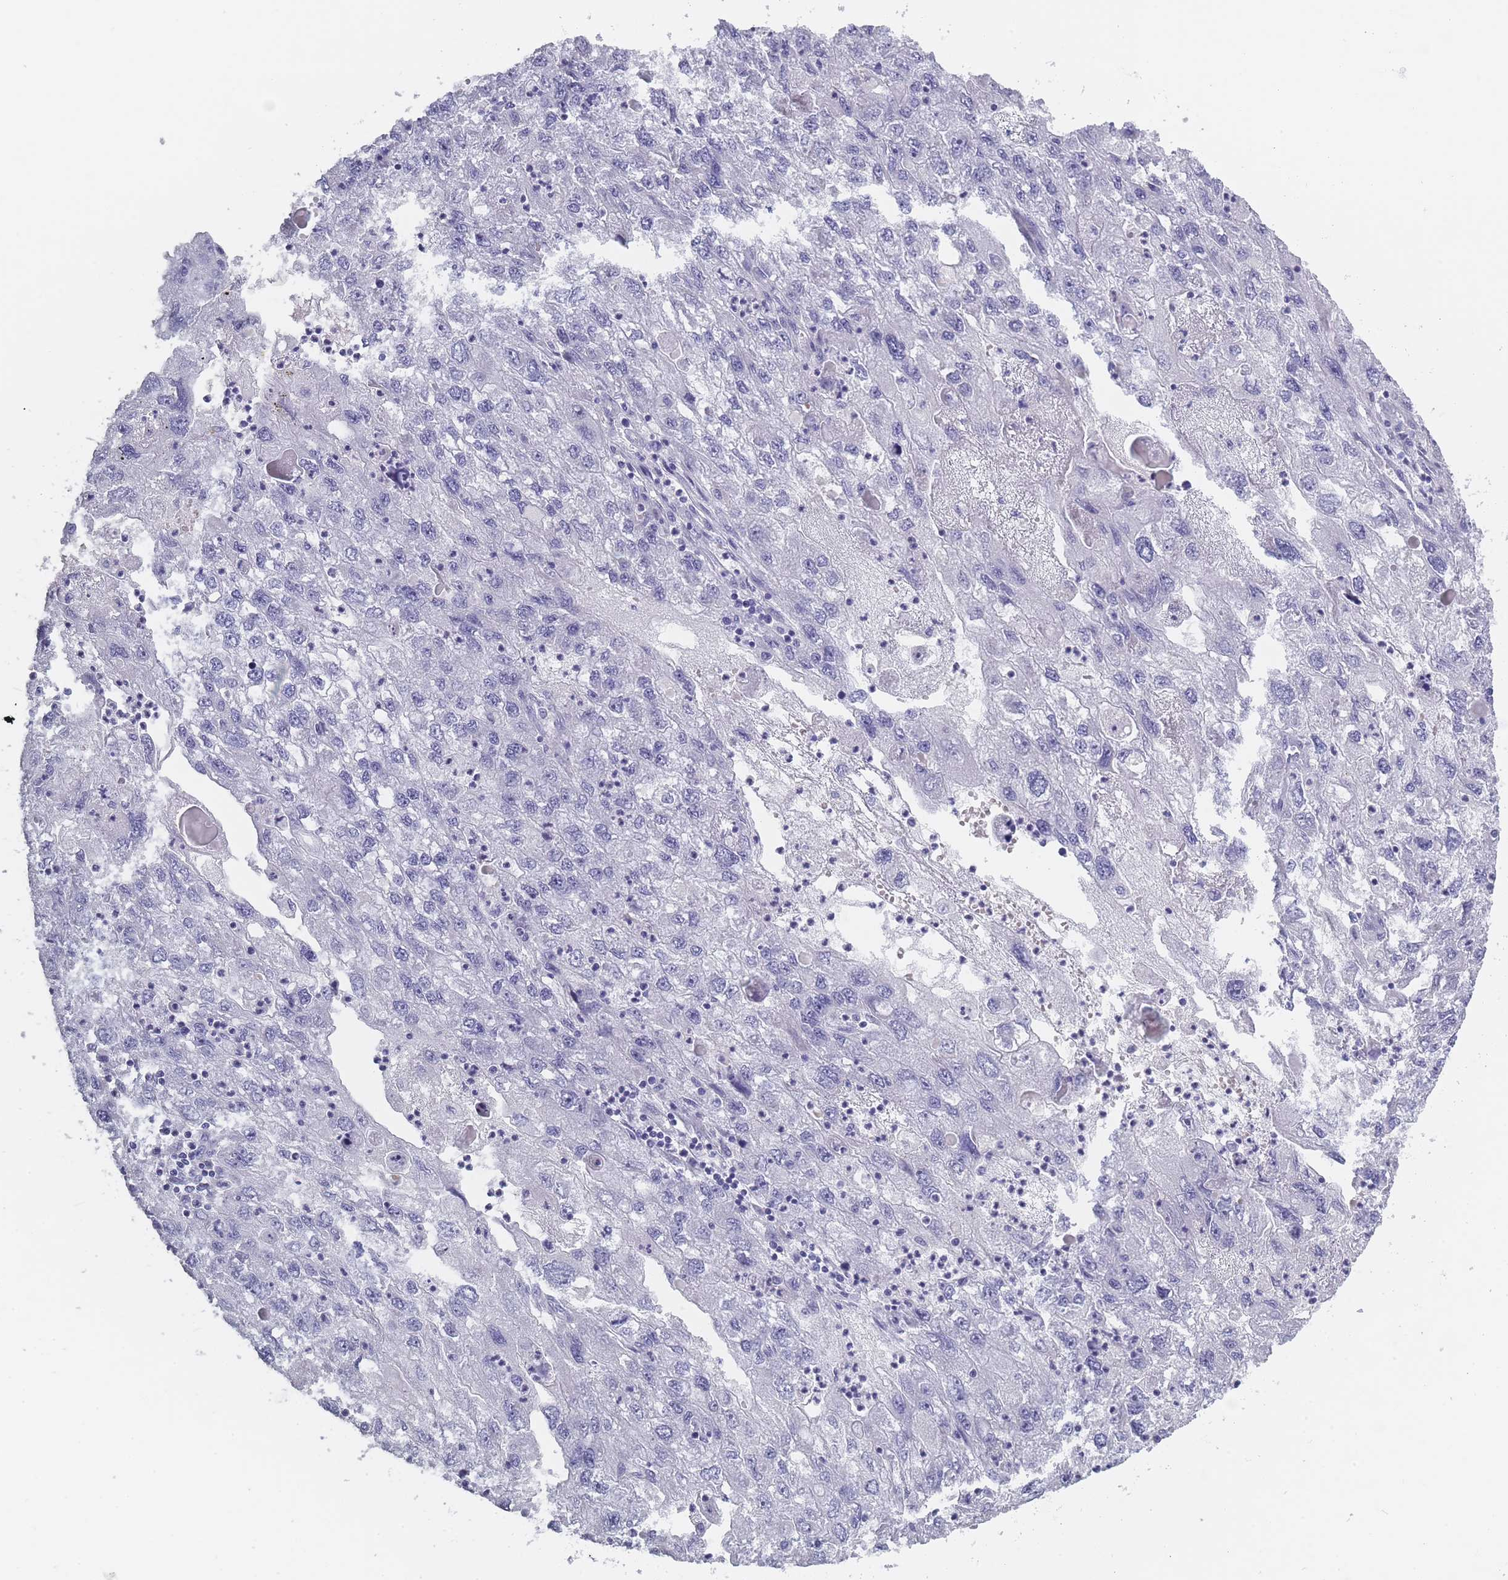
{"staining": {"intensity": "negative", "quantity": "none", "location": "none"}, "tissue": "endometrial cancer", "cell_type": "Tumor cells", "image_type": "cancer", "snomed": [{"axis": "morphology", "description": "Adenocarcinoma, NOS"}, {"axis": "topography", "description": "Endometrium"}], "caption": "Tumor cells are negative for brown protein staining in endometrial adenocarcinoma. (DAB (3,3'-diaminobenzidine) immunohistochemistry (IHC), high magnification).", "gene": "ROS1", "patient": {"sex": "female", "age": 49}}